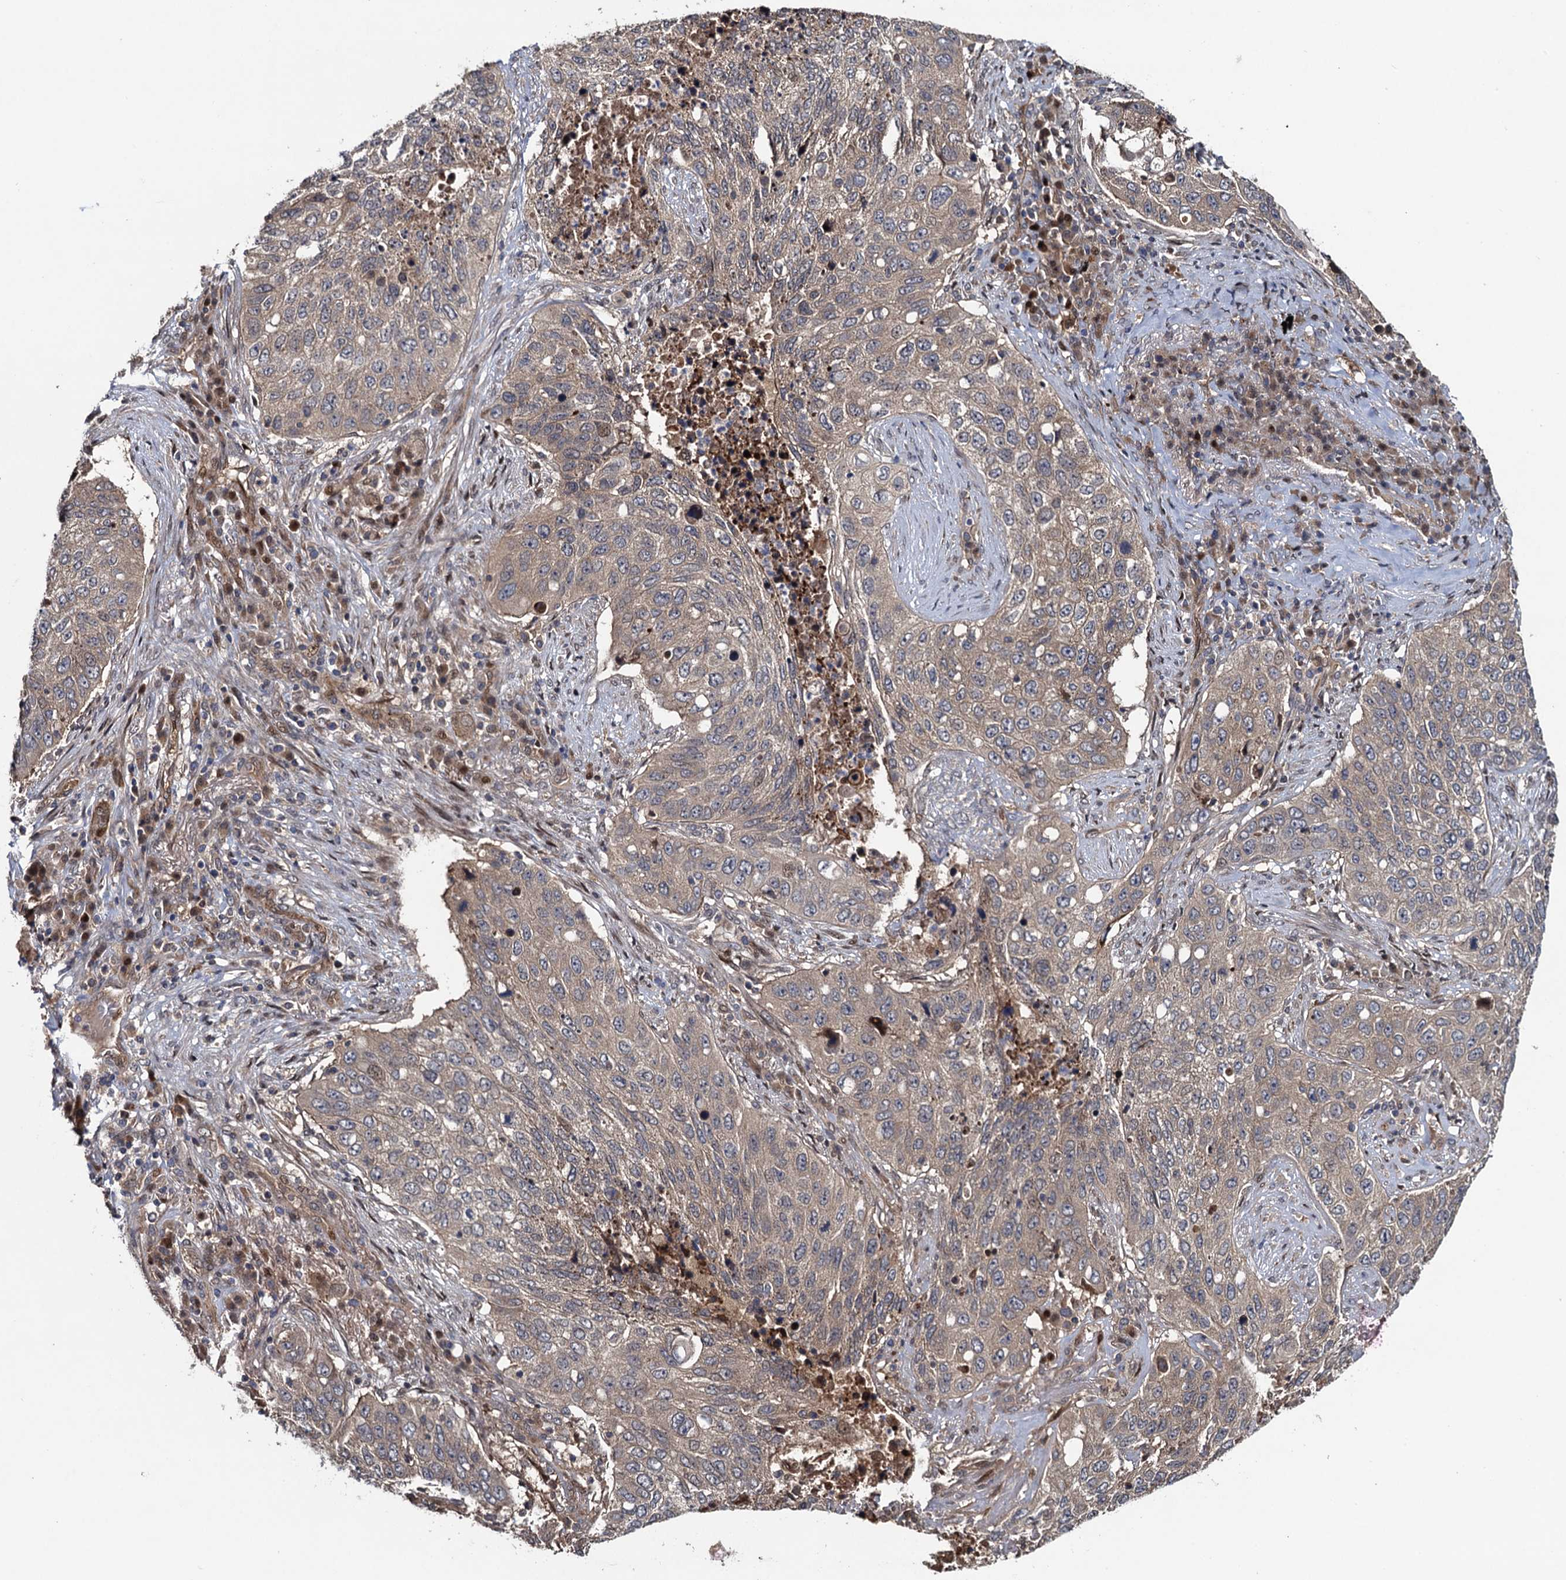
{"staining": {"intensity": "weak", "quantity": ">75%", "location": "cytoplasmic/membranous"}, "tissue": "lung cancer", "cell_type": "Tumor cells", "image_type": "cancer", "snomed": [{"axis": "morphology", "description": "Squamous cell carcinoma, NOS"}, {"axis": "topography", "description": "Lung"}], "caption": "Lung squamous cell carcinoma stained with a protein marker exhibits weak staining in tumor cells.", "gene": "RHOBTB1", "patient": {"sex": "female", "age": 63}}